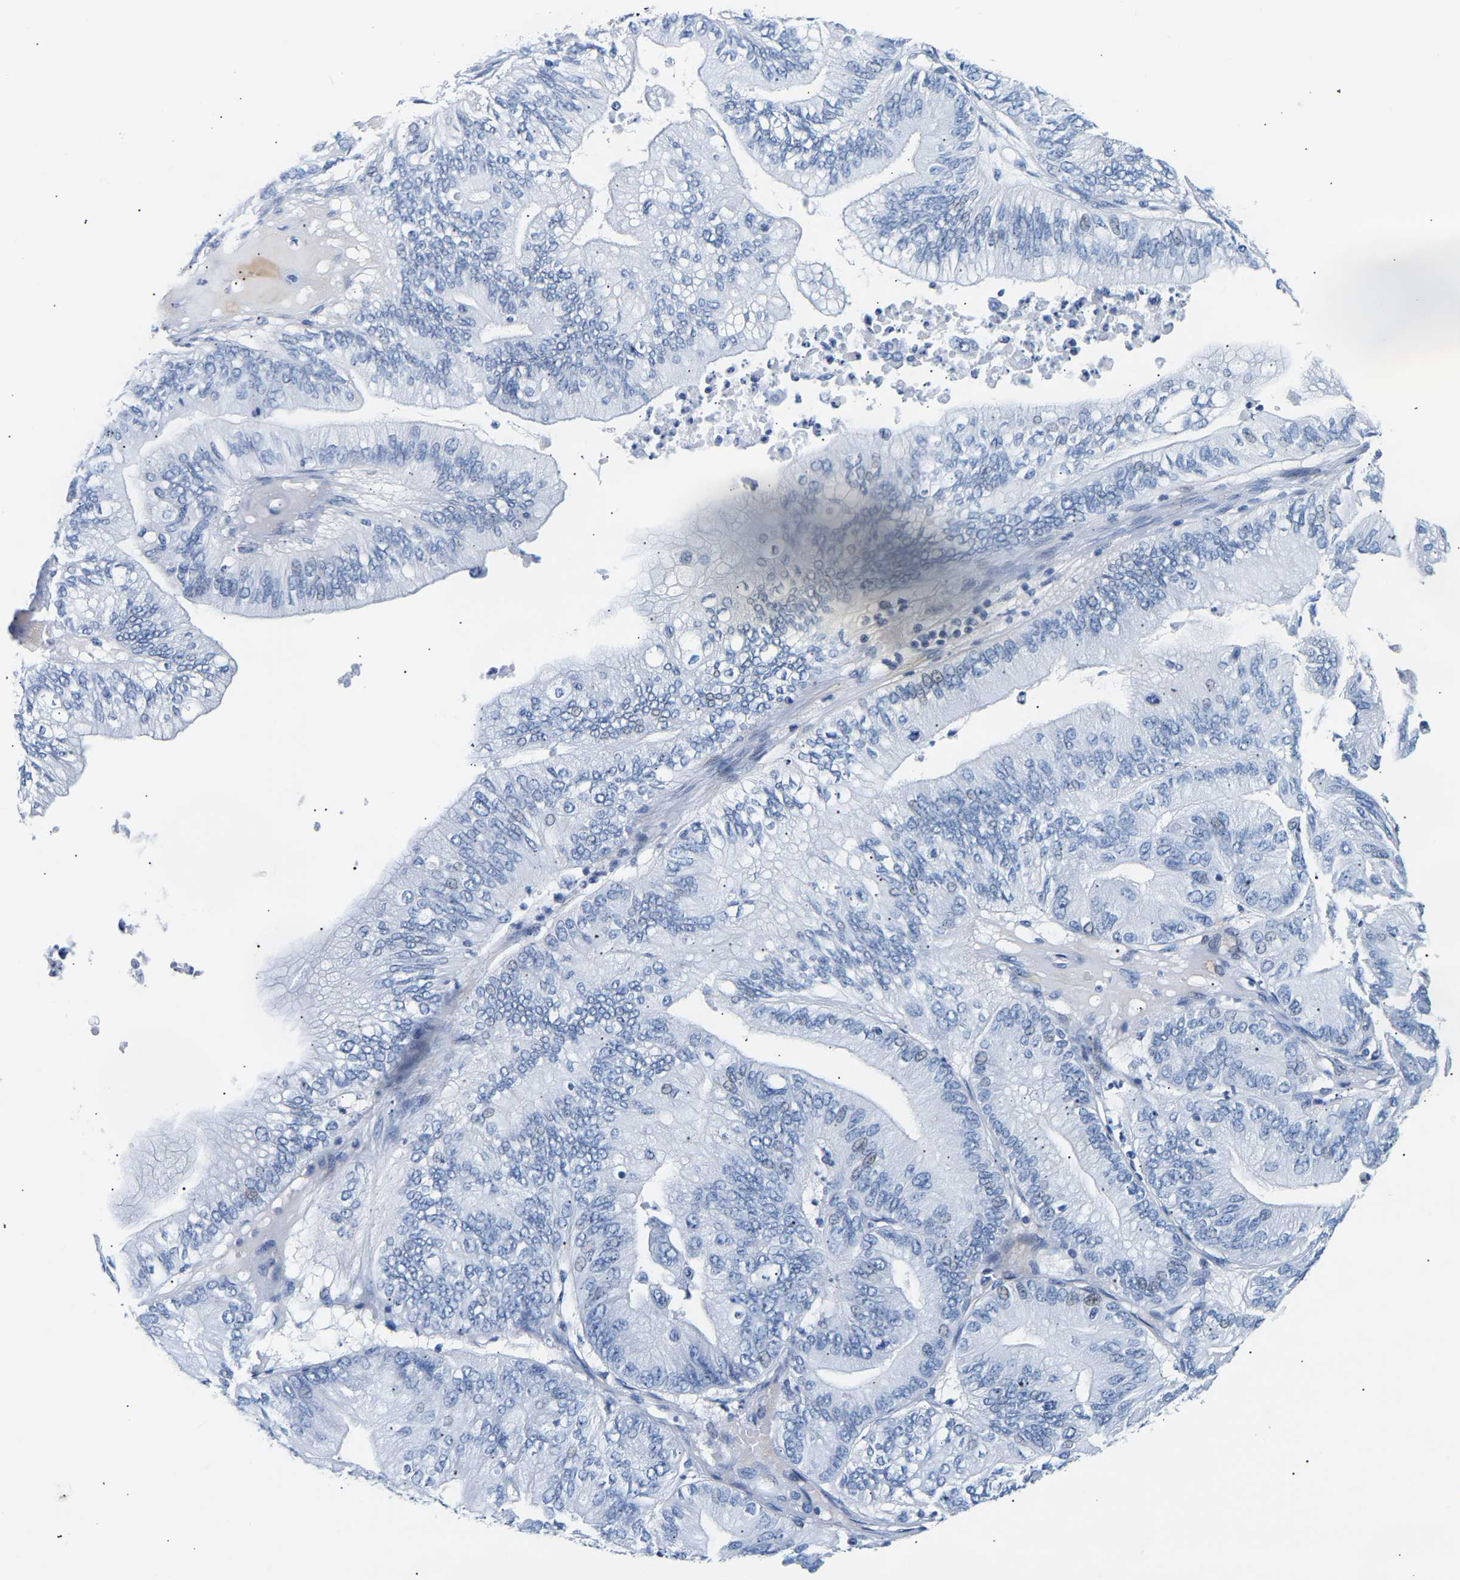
{"staining": {"intensity": "negative", "quantity": "none", "location": "none"}, "tissue": "ovarian cancer", "cell_type": "Tumor cells", "image_type": "cancer", "snomed": [{"axis": "morphology", "description": "Cystadenocarcinoma, mucinous, NOS"}, {"axis": "topography", "description": "Ovary"}], "caption": "An immunohistochemistry (IHC) photomicrograph of ovarian mucinous cystadenocarcinoma is shown. There is no staining in tumor cells of ovarian mucinous cystadenocarcinoma.", "gene": "SPINK2", "patient": {"sex": "female", "age": 61}}